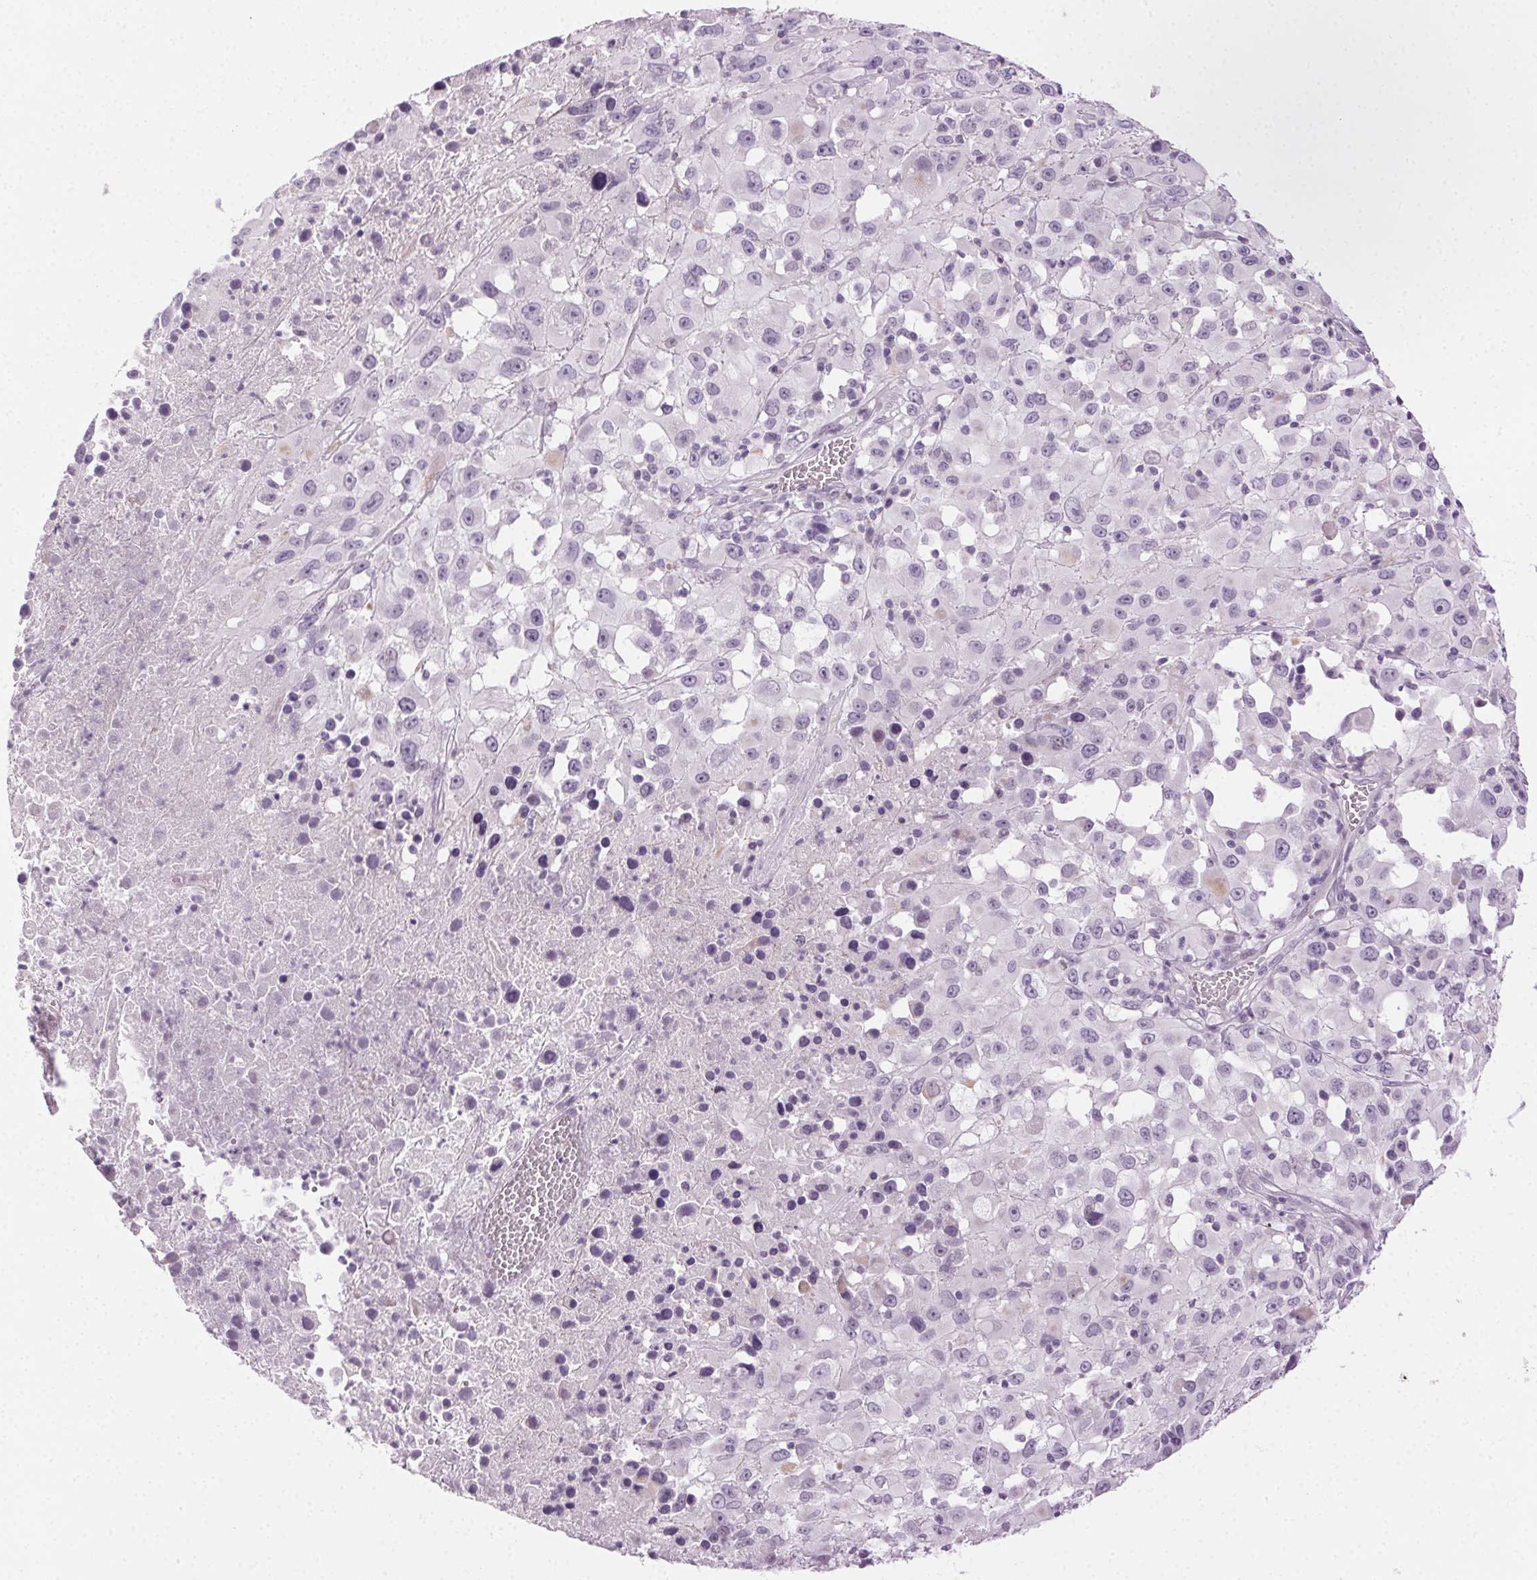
{"staining": {"intensity": "negative", "quantity": "none", "location": "none"}, "tissue": "melanoma", "cell_type": "Tumor cells", "image_type": "cancer", "snomed": [{"axis": "morphology", "description": "Malignant melanoma, Metastatic site"}, {"axis": "topography", "description": "Soft tissue"}], "caption": "This is a photomicrograph of immunohistochemistry (IHC) staining of malignant melanoma (metastatic site), which shows no expression in tumor cells.", "gene": "AIF1L", "patient": {"sex": "male", "age": 50}}